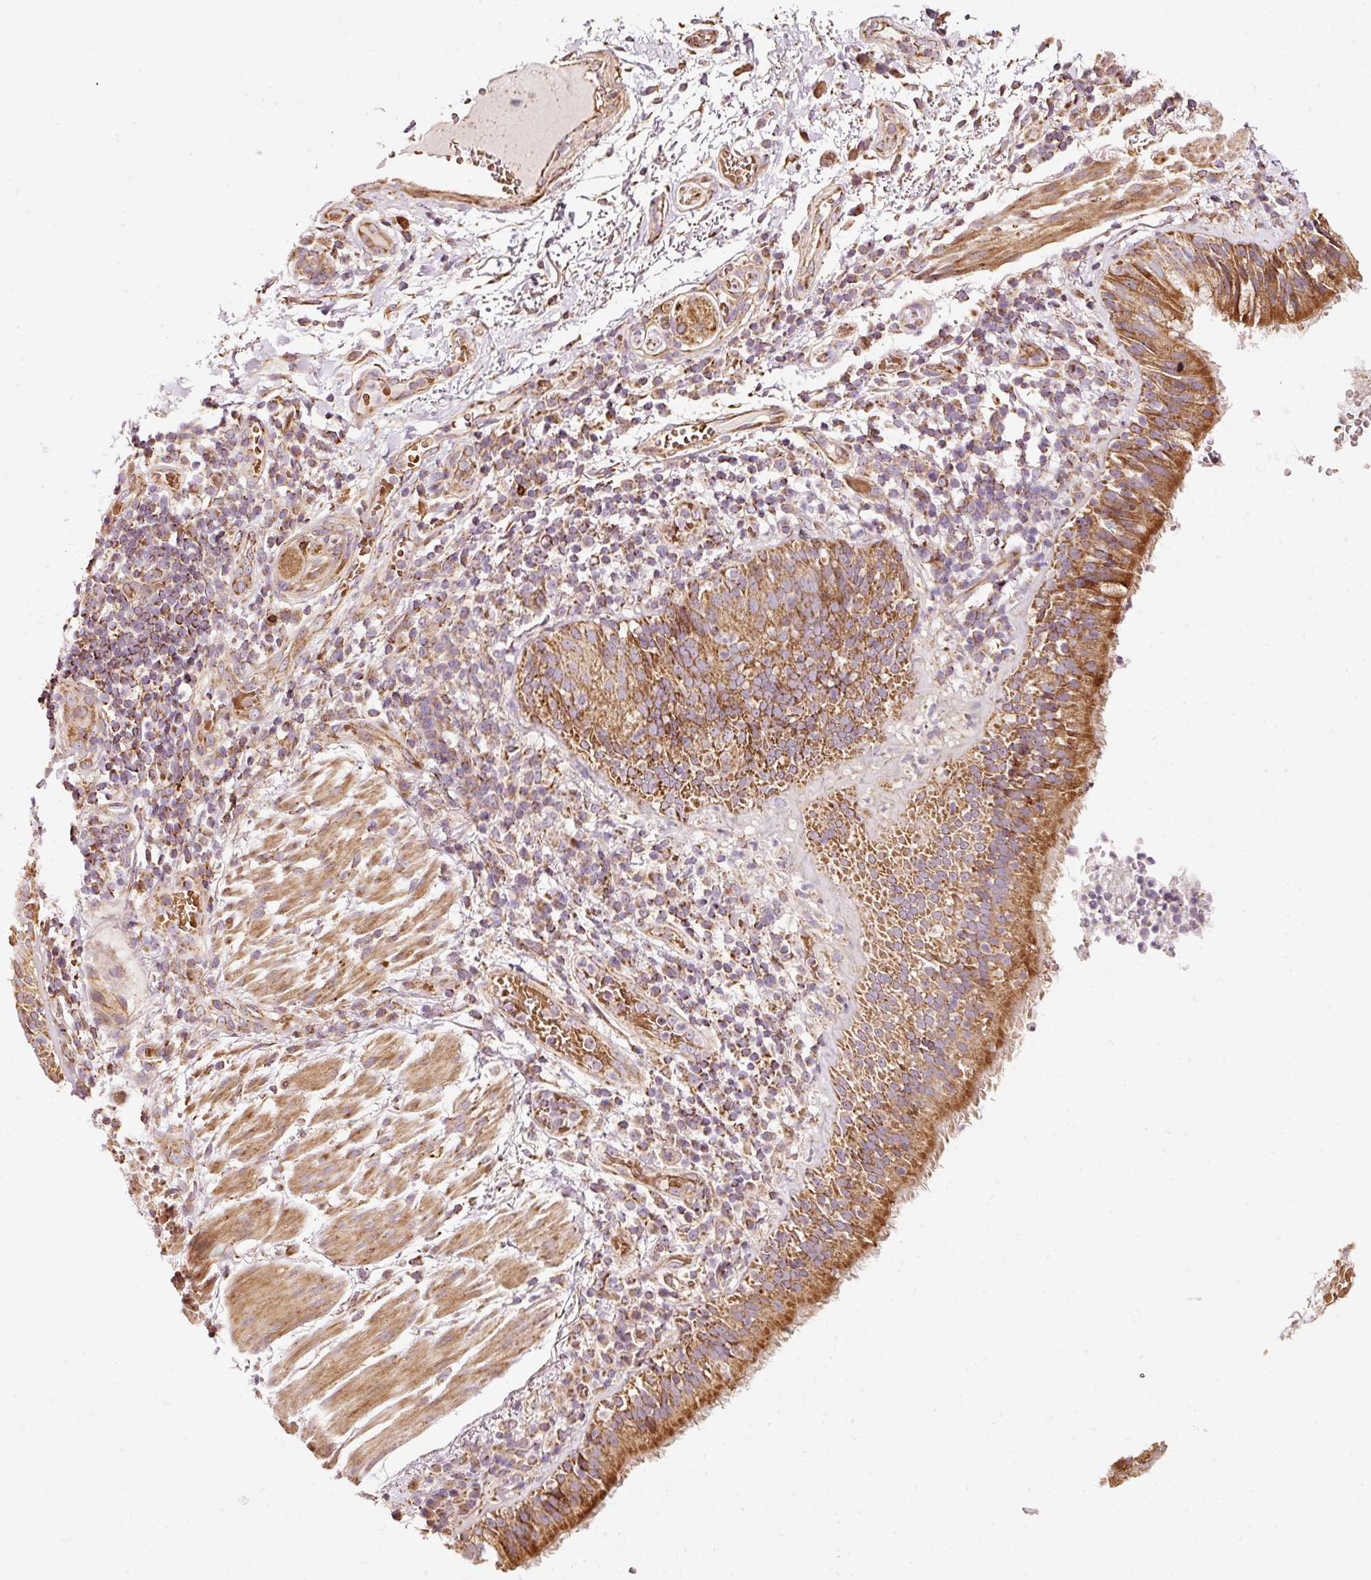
{"staining": {"intensity": "moderate", "quantity": ">75%", "location": "cytoplasmic/membranous"}, "tissue": "bronchus", "cell_type": "Respiratory epithelial cells", "image_type": "normal", "snomed": [{"axis": "morphology", "description": "Normal tissue, NOS"}, {"axis": "topography", "description": "Cartilage tissue"}, {"axis": "topography", "description": "Bronchus"}], "caption": "The photomicrograph shows staining of unremarkable bronchus, revealing moderate cytoplasmic/membranous protein staining (brown color) within respiratory epithelial cells.", "gene": "ISCU", "patient": {"sex": "male", "age": 56}}